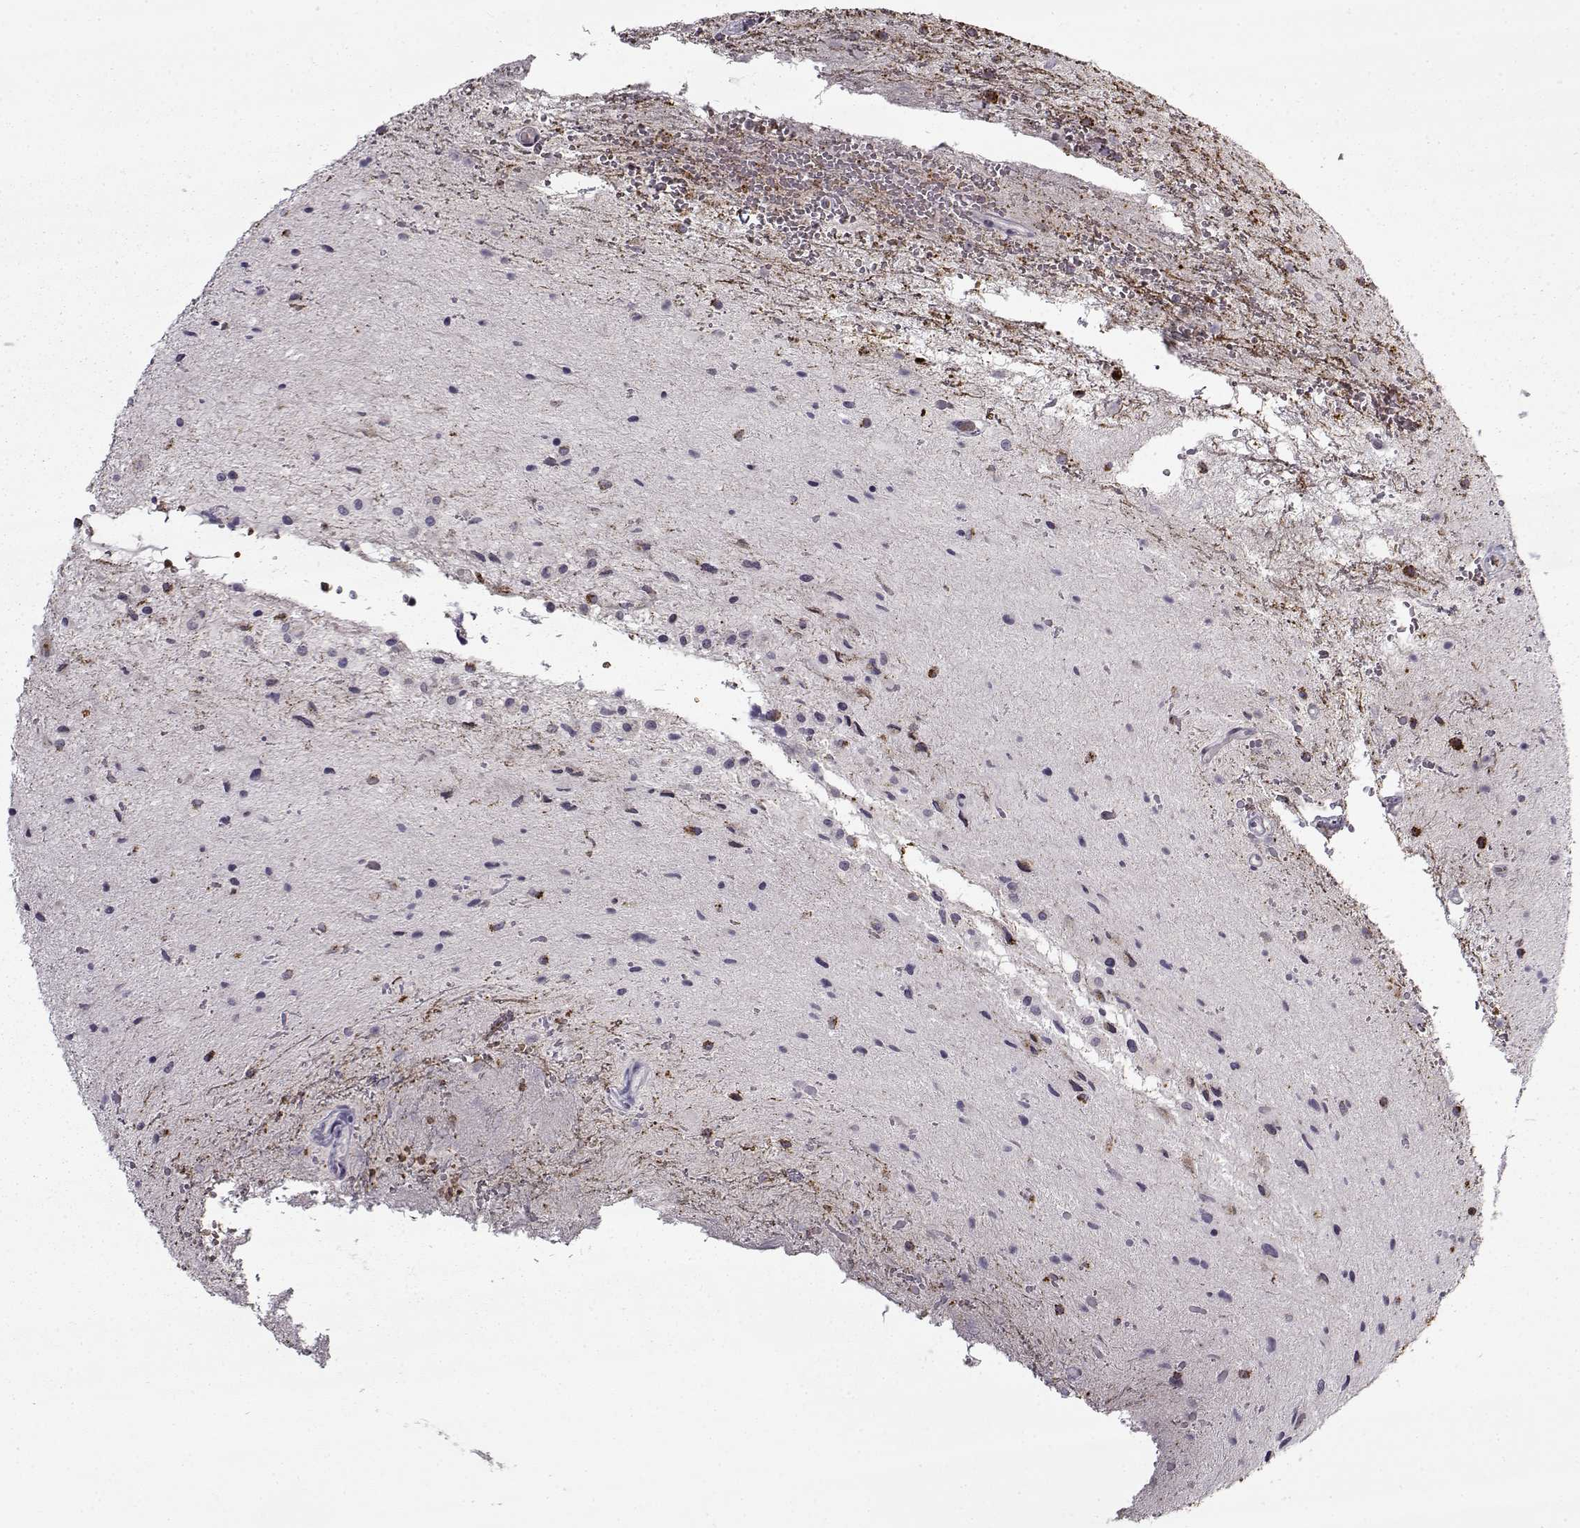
{"staining": {"intensity": "negative", "quantity": "none", "location": "none"}, "tissue": "glioma", "cell_type": "Tumor cells", "image_type": "cancer", "snomed": [{"axis": "morphology", "description": "Glioma, malignant, Low grade"}, {"axis": "topography", "description": "Cerebellum"}], "caption": "A high-resolution micrograph shows immunohistochemistry staining of low-grade glioma (malignant), which demonstrates no significant positivity in tumor cells. (DAB immunohistochemistry, high magnification).", "gene": "SNCA", "patient": {"sex": "female", "age": 14}}